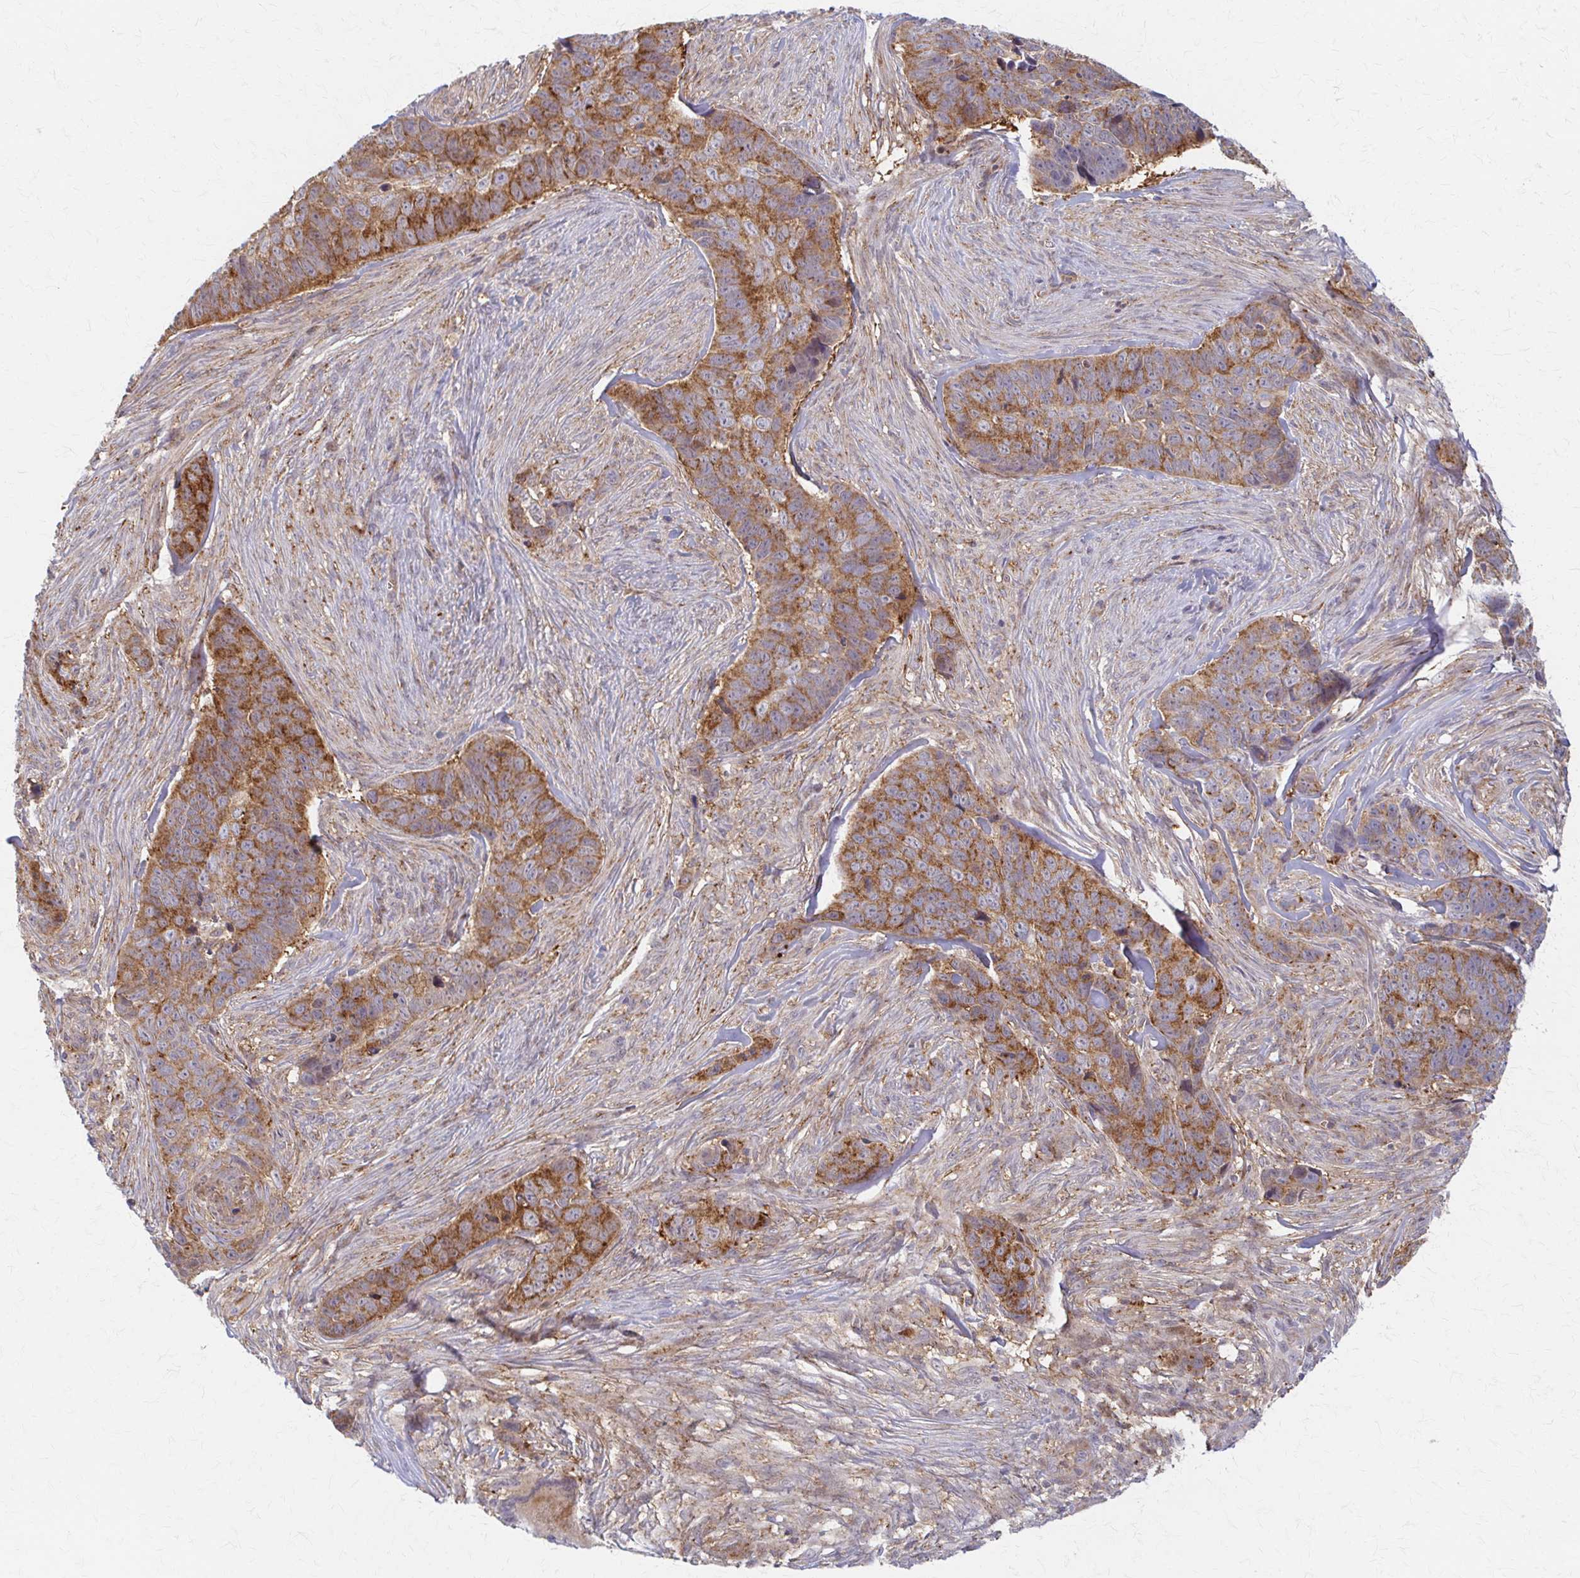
{"staining": {"intensity": "moderate", "quantity": ">75%", "location": "cytoplasmic/membranous"}, "tissue": "skin cancer", "cell_type": "Tumor cells", "image_type": "cancer", "snomed": [{"axis": "morphology", "description": "Basal cell carcinoma"}, {"axis": "topography", "description": "Skin"}], "caption": "This is an image of immunohistochemistry staining of skin cancer (basal cell carcinoma), which shows moderate staining in the cytoplasmic/membranous of tumor cells.", "gene": "ARHGAP35", "patient": {"sex": "female", "age": 82}}